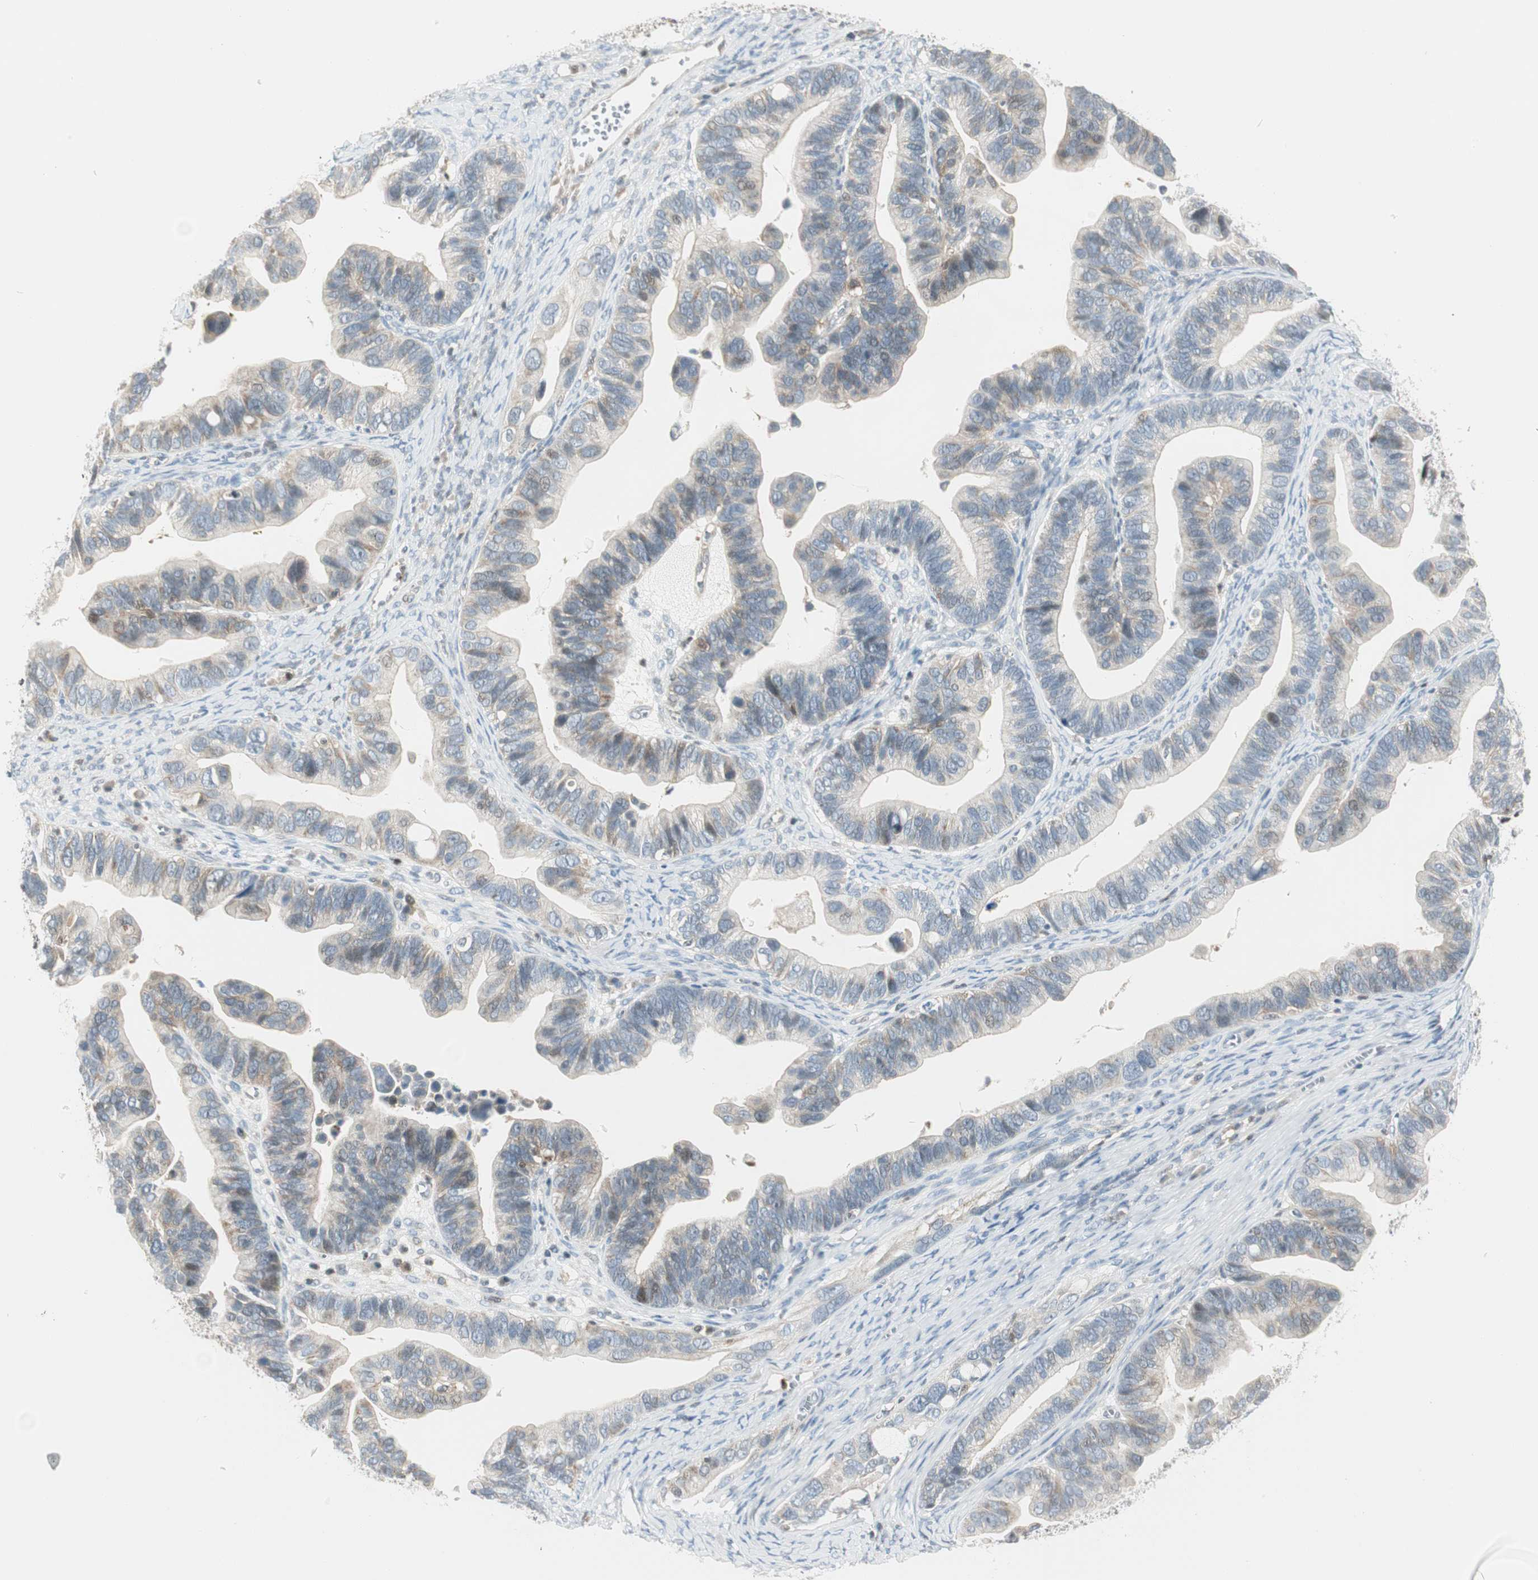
{"staining": {"intensity": "weak", "quantity": "<25%", "location": "cytoplasmic/membranous,nuclear"}, "tissue": "ovarian cancer", "cell_type": "Tumor cells", "image_type": "cancer", "snomed": [{"axis": "morphology", "description": "Cystadenocarcinoma, serous, NOS"}, {"axis": "topography", "description": "Ovary"}], "caption": "Tumor cells are negative for brown protein staining in ovarian cancer.", "gene": "PPP1CA", "patient": {"sex": "female", "age": 56}}